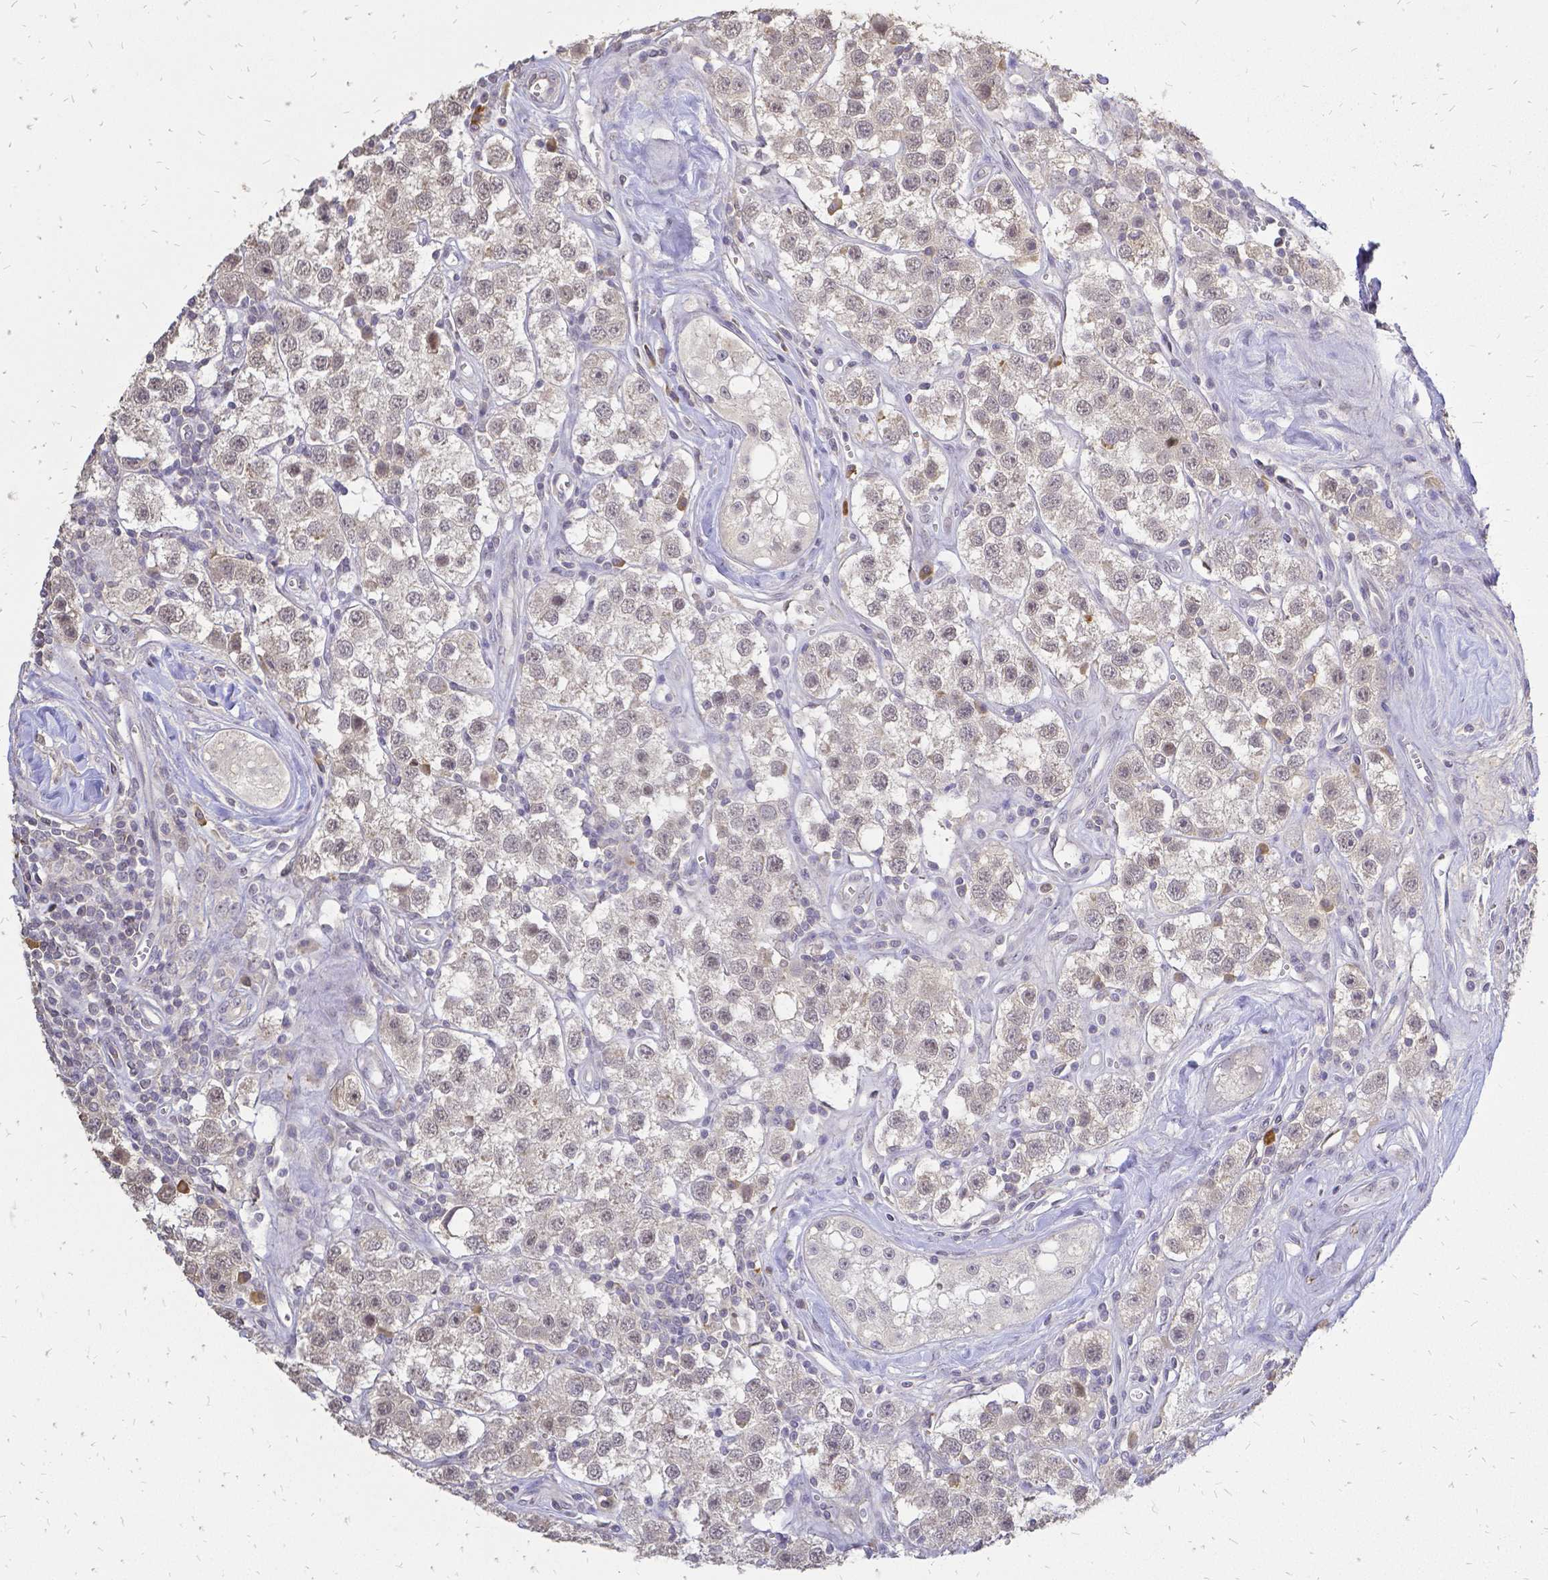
{"staining": {"intensity": "negative", "quantity": "none", "location": "none"}, "tissue": "testis cancer", "cell_type": "Tumor cells", "image_type": "cancer", "snomed": [{"axis": "morphology", "description": "Seminoma, NOS"}, {"axis": "topography", "description": "Testis"}], "caption": "Protein analysis of testis cancer displays no significant expression in tumor cells.", "gene": "CIB1", "patient": {"sex": "male", "age": 34}}